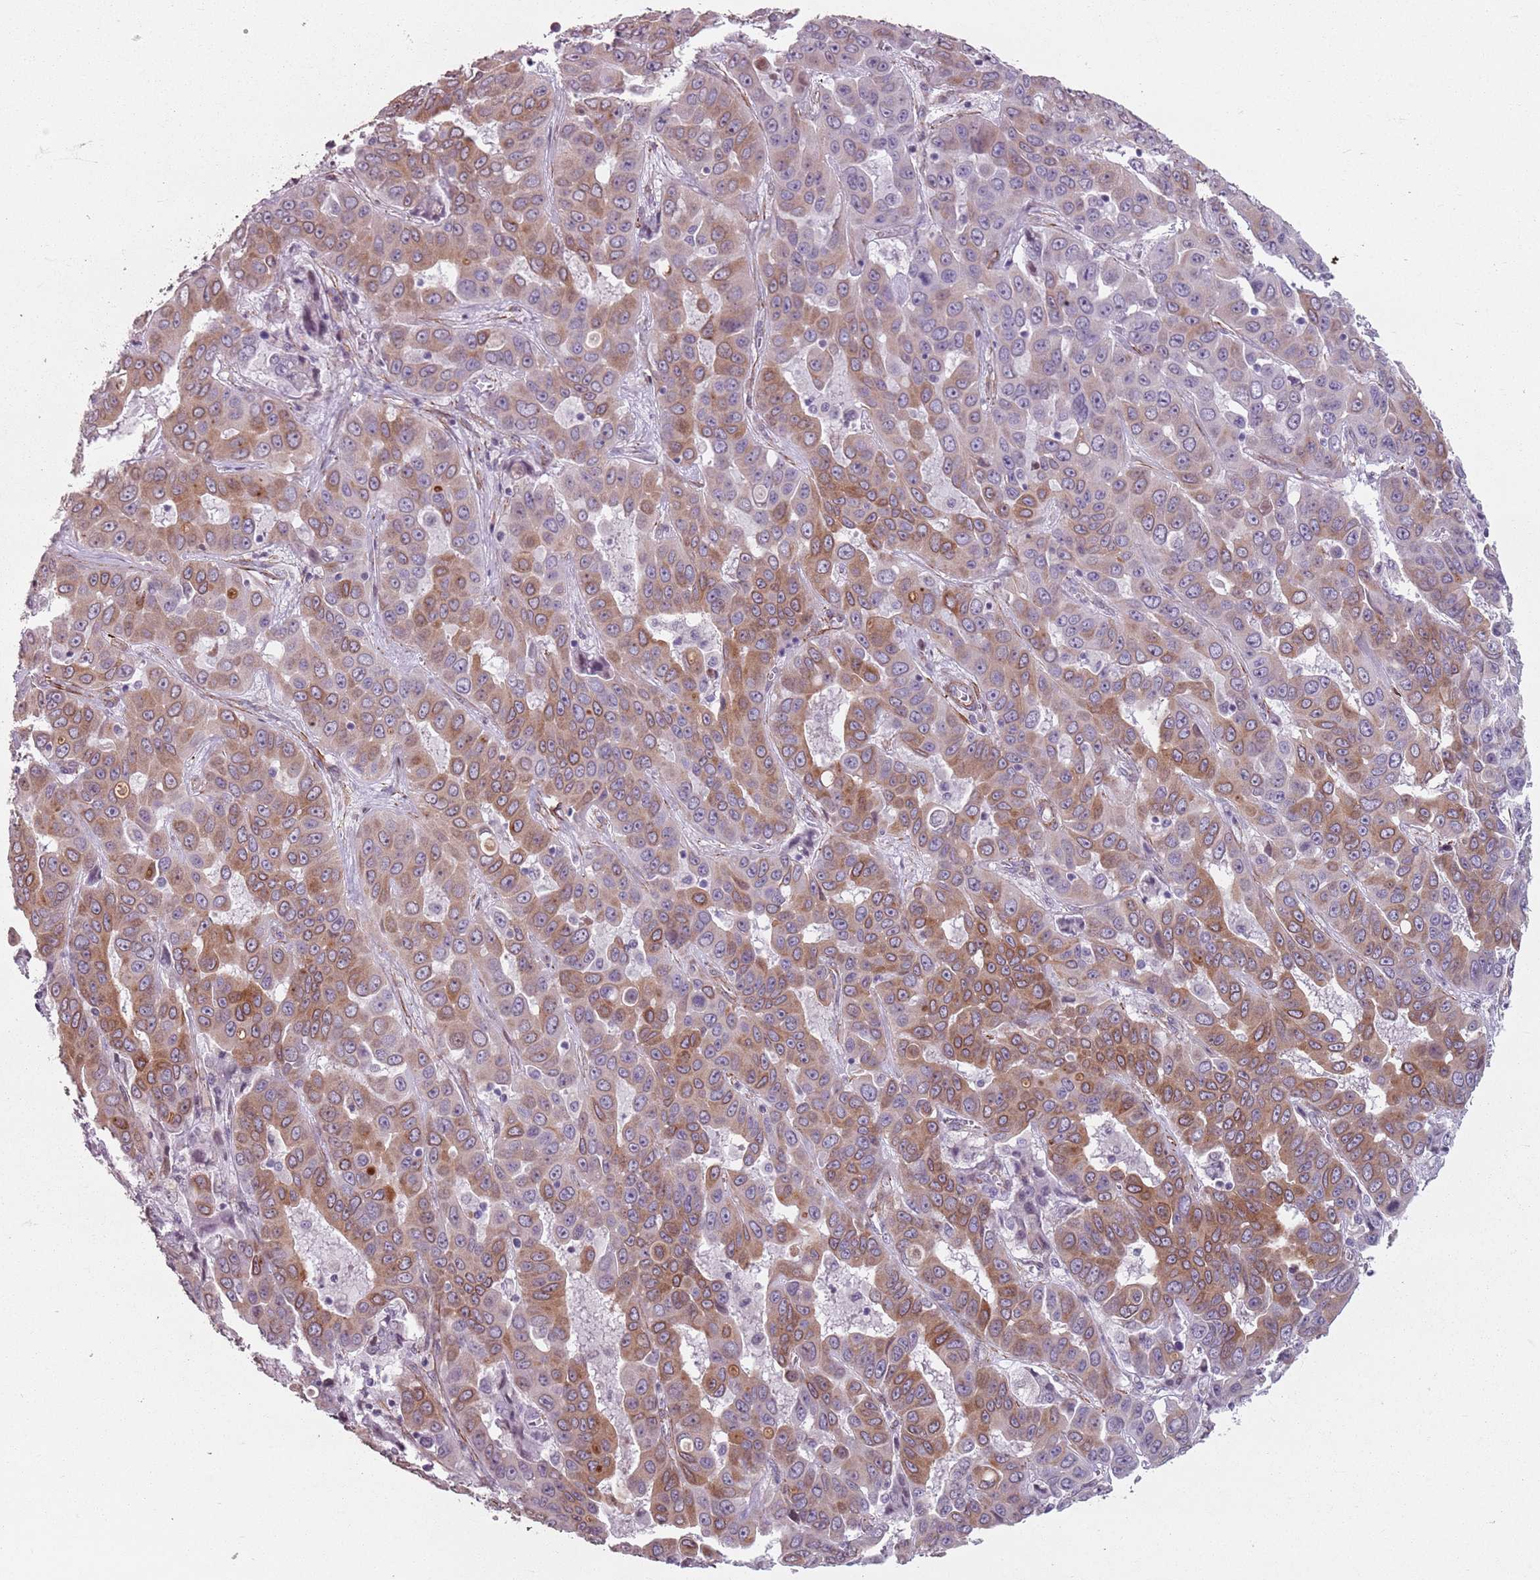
{"staining": {"intensity": "moderate", "quantity": "25%-75%", "location": "cytoplasmic/membranous"}, "tissue": "liver cancer", "cell_type": "Tumor cells", "image_type": "cancer", "snomed": [{"axis": "morphology", "description": "Cholangiocarcinoma"}, {"axis": "topography", "description": "Liver"}], "caption": "Liver cancer (cholangiocarcinoma) tissue exhibits moderate cytoplasmic/membranous expression in approximately 25%-75% of tumor cells, visualized by immunohistochemistry.", "gene": "TMC4", "patient": {"sex": "female", "age": 52}}